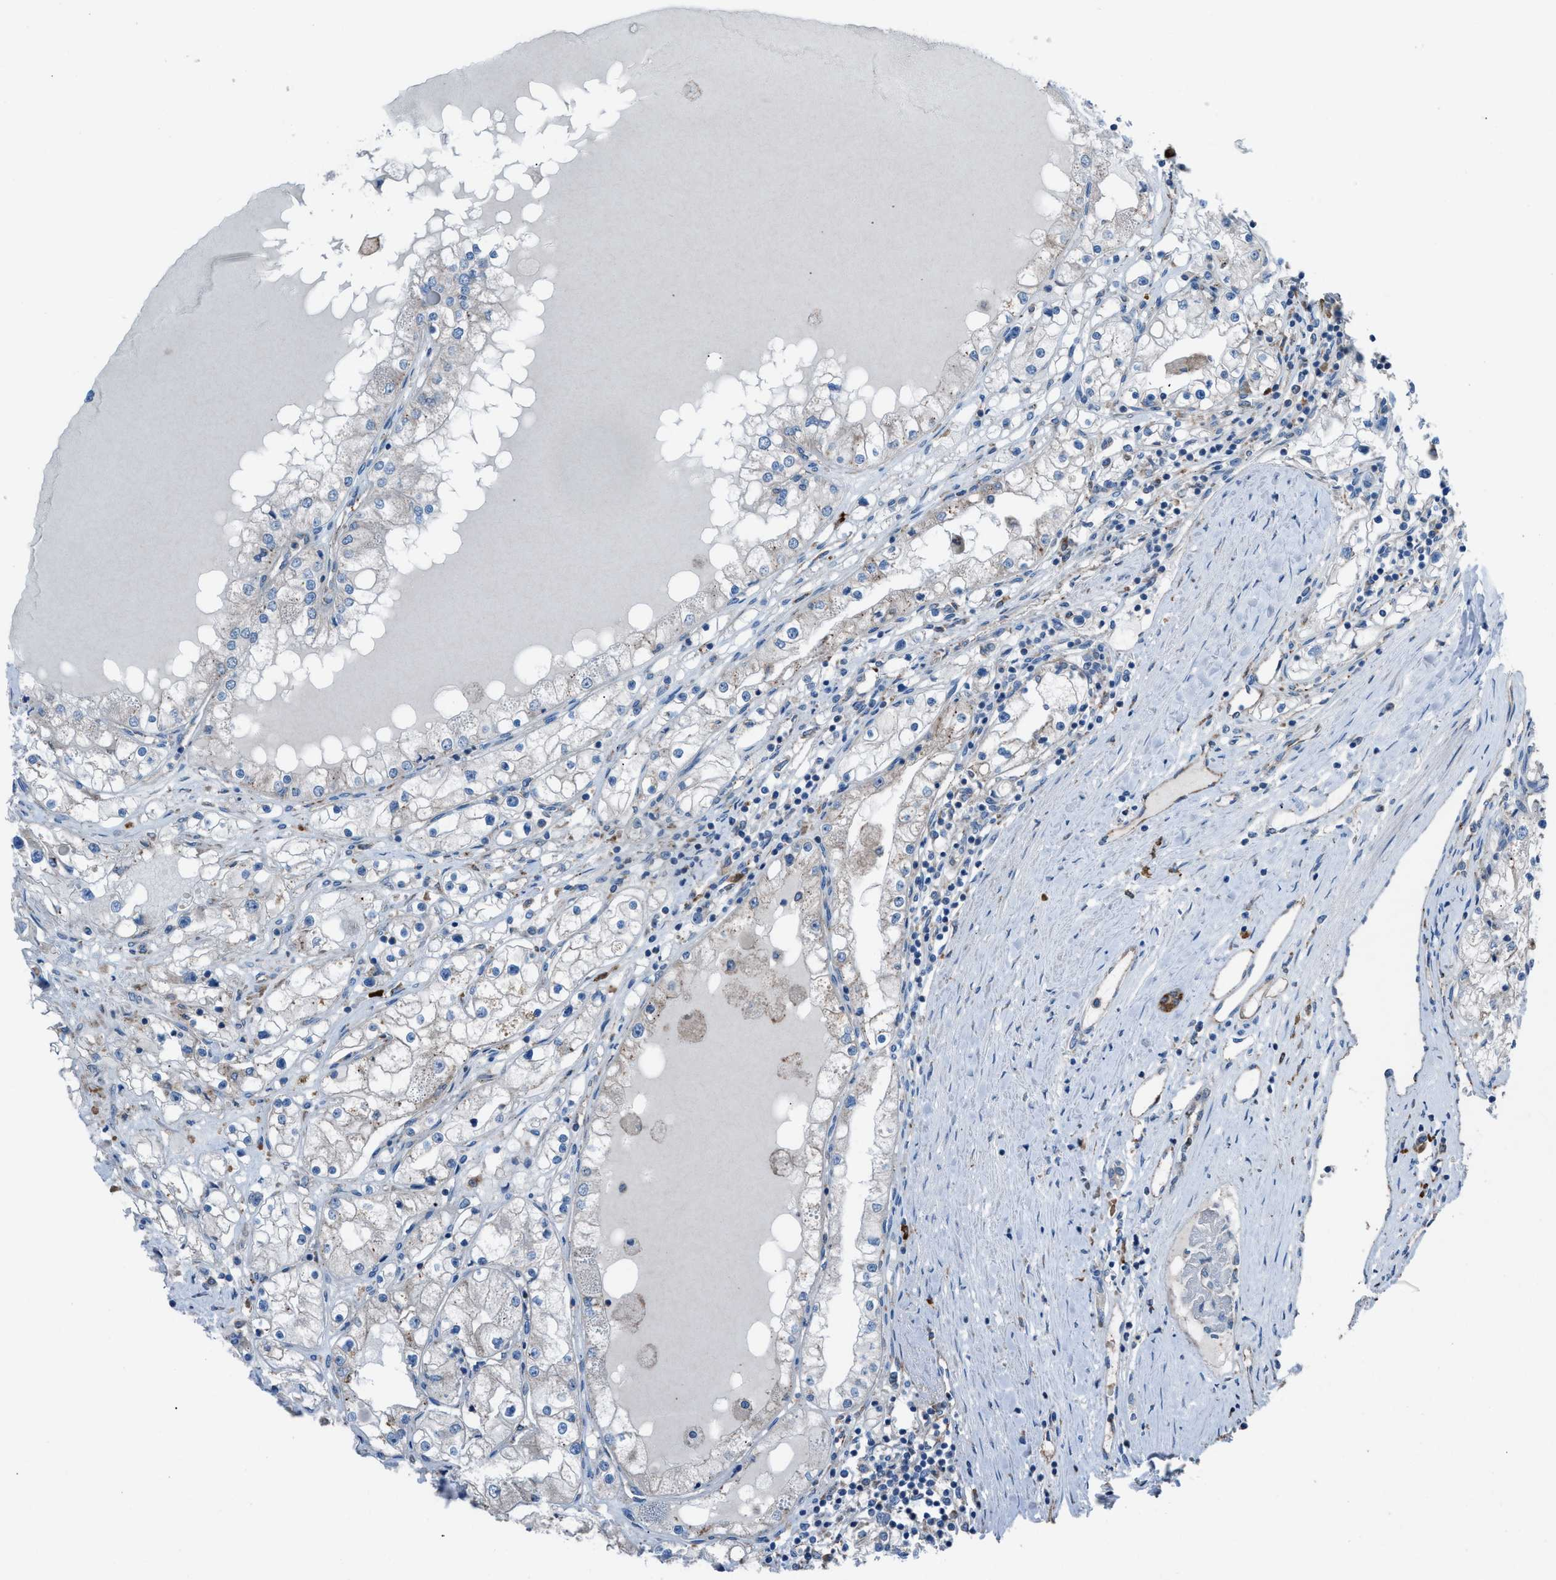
{"staining": {"intensity": "negative", "quantity": "none", "location": "none"}, "tissue": "renal cancer", "cell_type": "Tumor cells", "image_type": "cancer", "snomed": [{"axis": "morphology", "description": "Adenocarcinoma, NOS"}, {"axis": "topography", "description": "Kidney"}], "caption": "Tumor cells show no significant protein expression in renal cancer (adenocarcinoma).", "gene": "HEG1", "patient": {"sex": "male", "age": 68}}